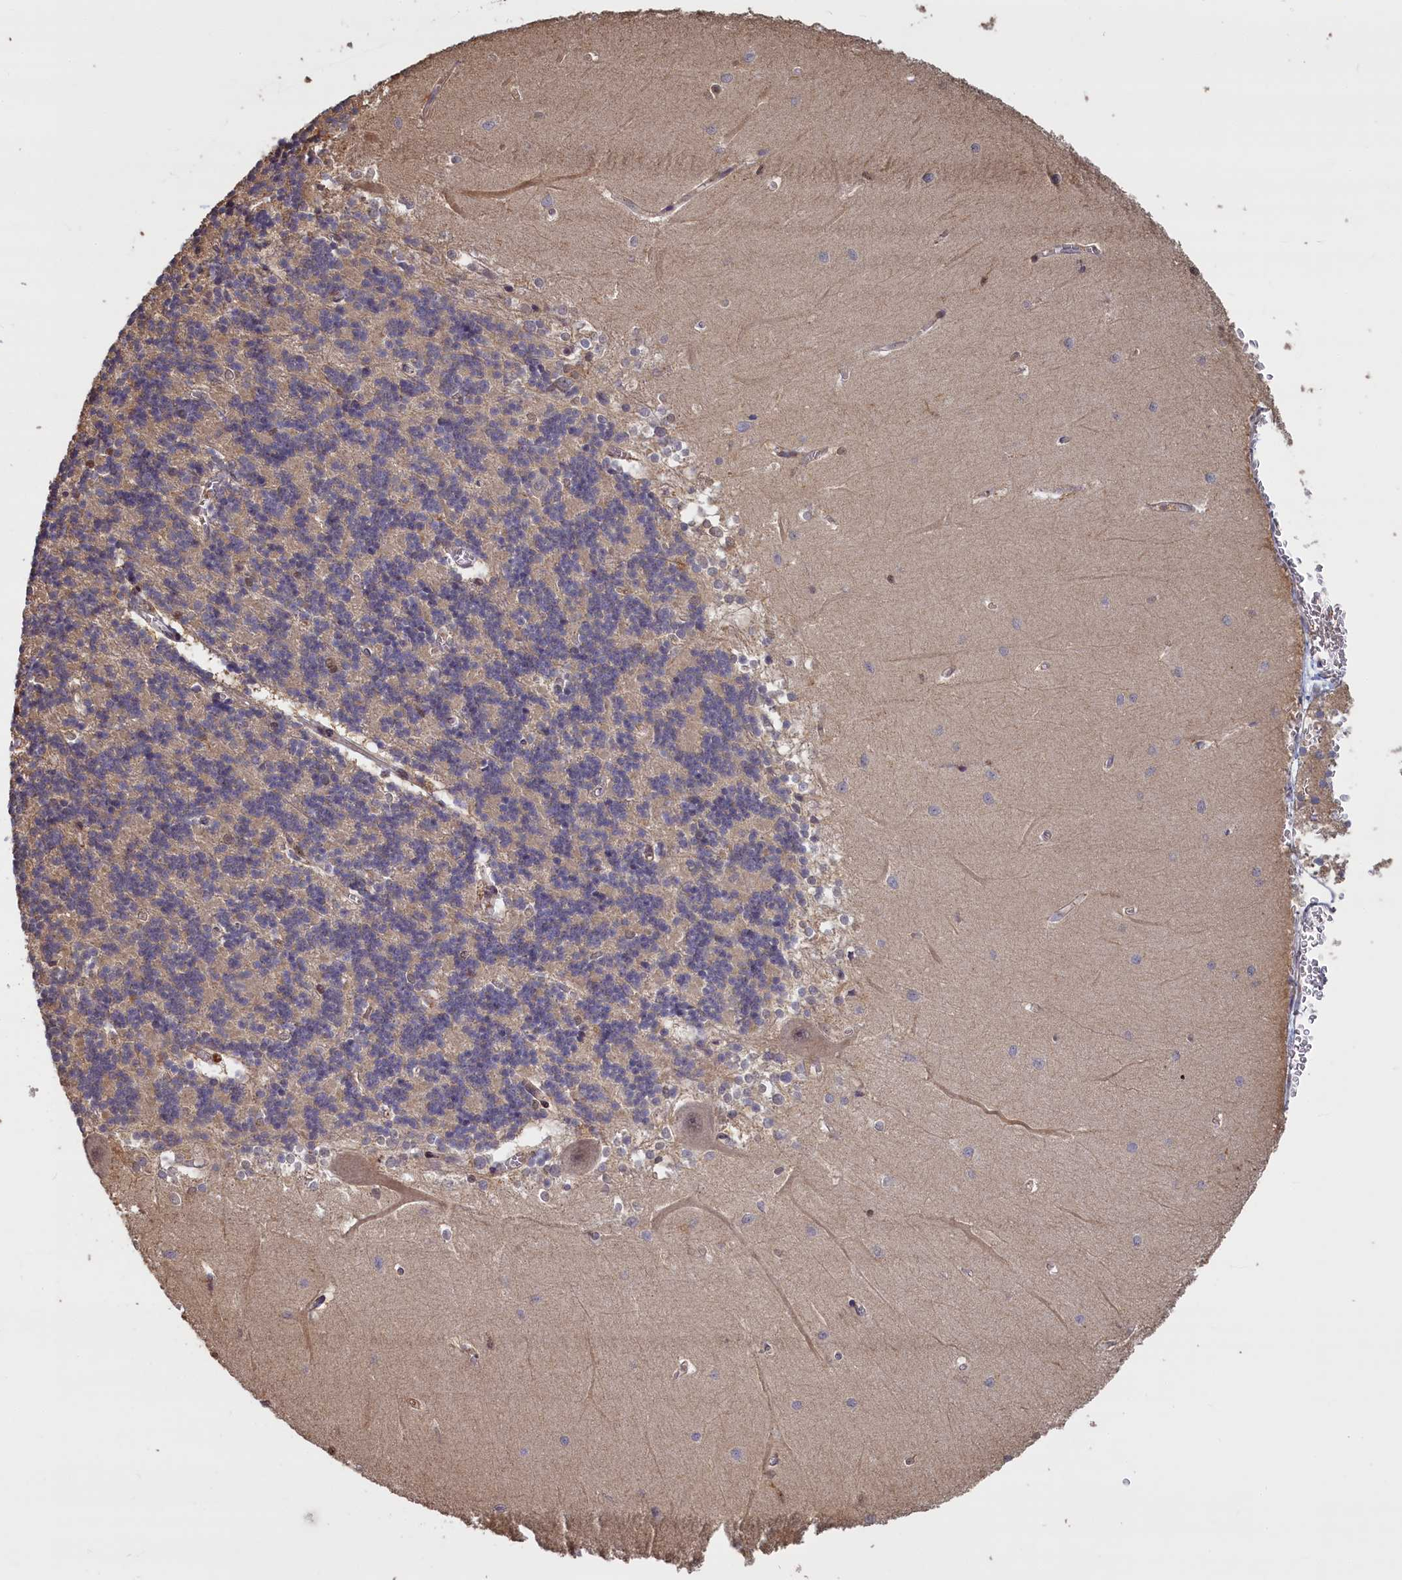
{"staining": {"intensity": "weak", "quantity": "25%-75%", "location": "cytoplasmic/membranous"}, "tissue": "cerebellum", "cell_type": "Cells in granular layer", "image_type": "normal", "snomed": [{"axis": "morphology", "description": "Normal tissue, NOS"}, {"axis": "topography", "description": "Cerebellum"}], "caption": "Human cerebellum stained for a protein (brown) displays weak cytoplasmic/membranous positive positivity in approximately 25%-75% of cells in granular layer.", "gene": "UCHL3", "patient": {"sex": "male", "age": 37}}